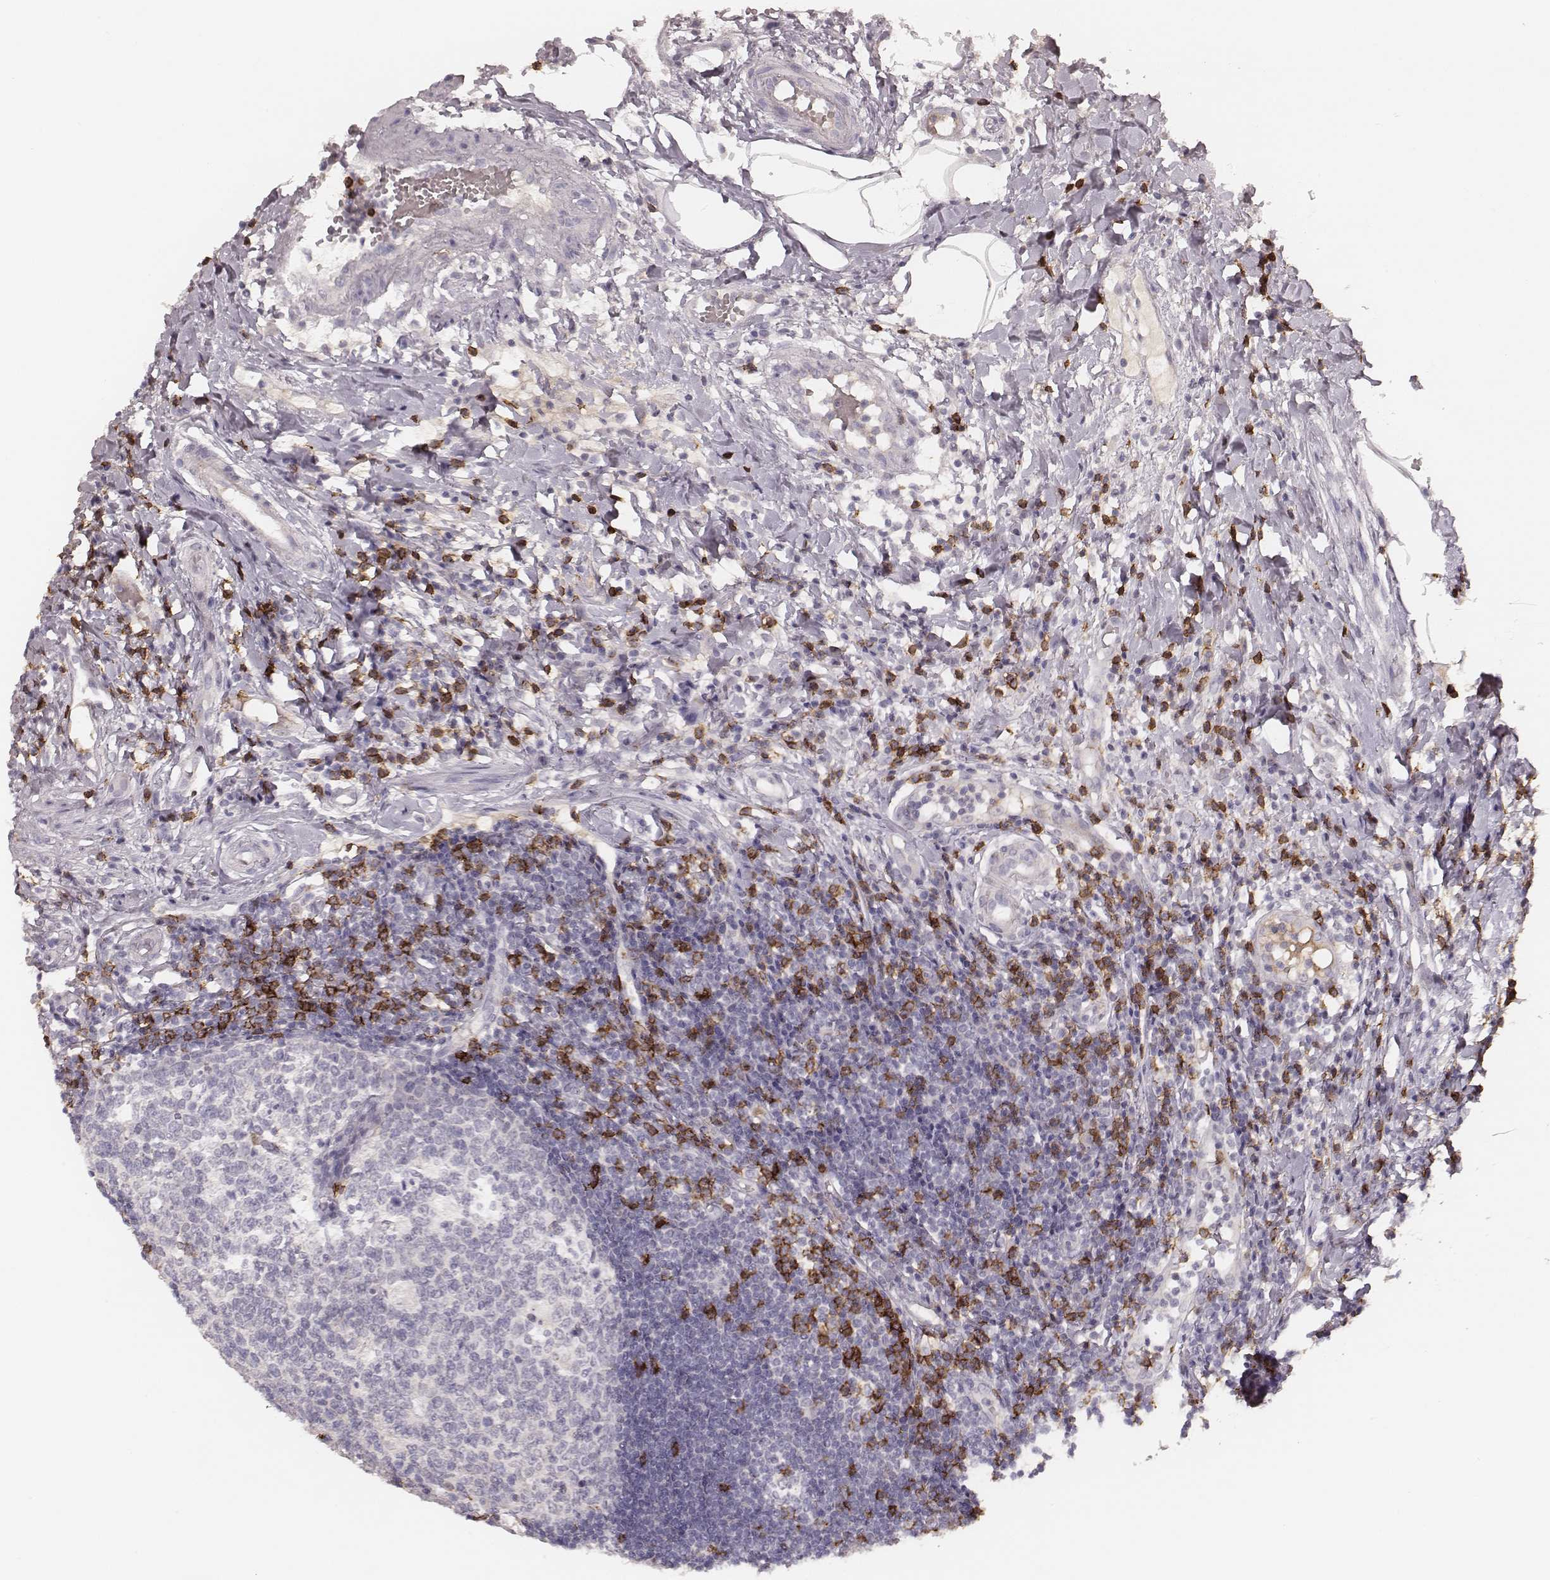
{"staining": {"intensity": "negative", "quantity": "none", "location": "none"}, "tissue": "appendix", "cell_type": "Glandular cells", "image_type": "normal", "snomed": [{"axis": "morphology", "description": "Normal tissue, NOS"}, {"axis": "morphology", "description": "Inflammation, NOS"}, {"axis": "topography", "description": "Appendix"}], "caption": "There is no significant staining in glandular cells of appendix.", "gene": "CD8A", "patient": {"sex": "male", "age": 16}}